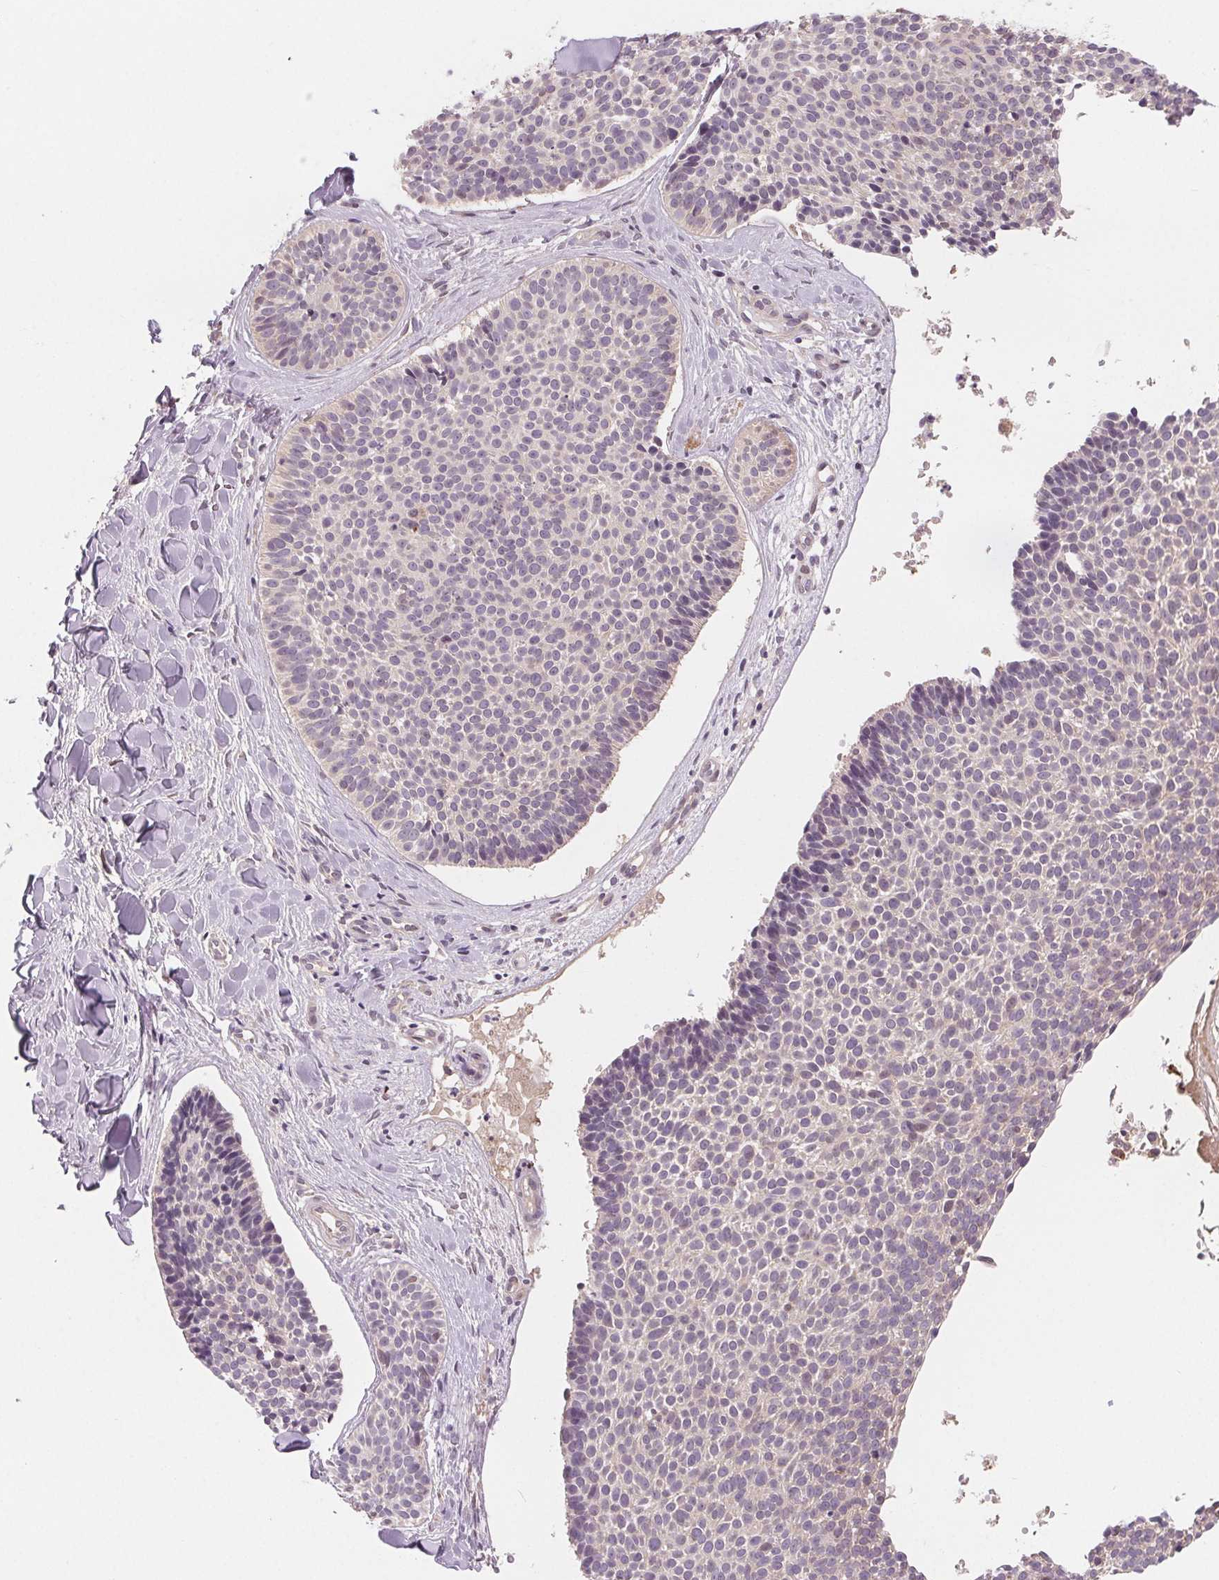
{"staining": {"intensity": "negative", "quantity": "none", "location": "none"}, "tissue": "skin cancer", "cell_type": "Tumor cells", "image_type": "cancer", "snomed": [{"axis": "morphology", "description": "Basal cell carcinoma"}, {"axis": "topography", "description": "Skin"}], "caption": "Tumor cells are negative for protein expression in human skin cancer.", "gene": "CFC1", "patient": {"sex": "male", "age": 82}}